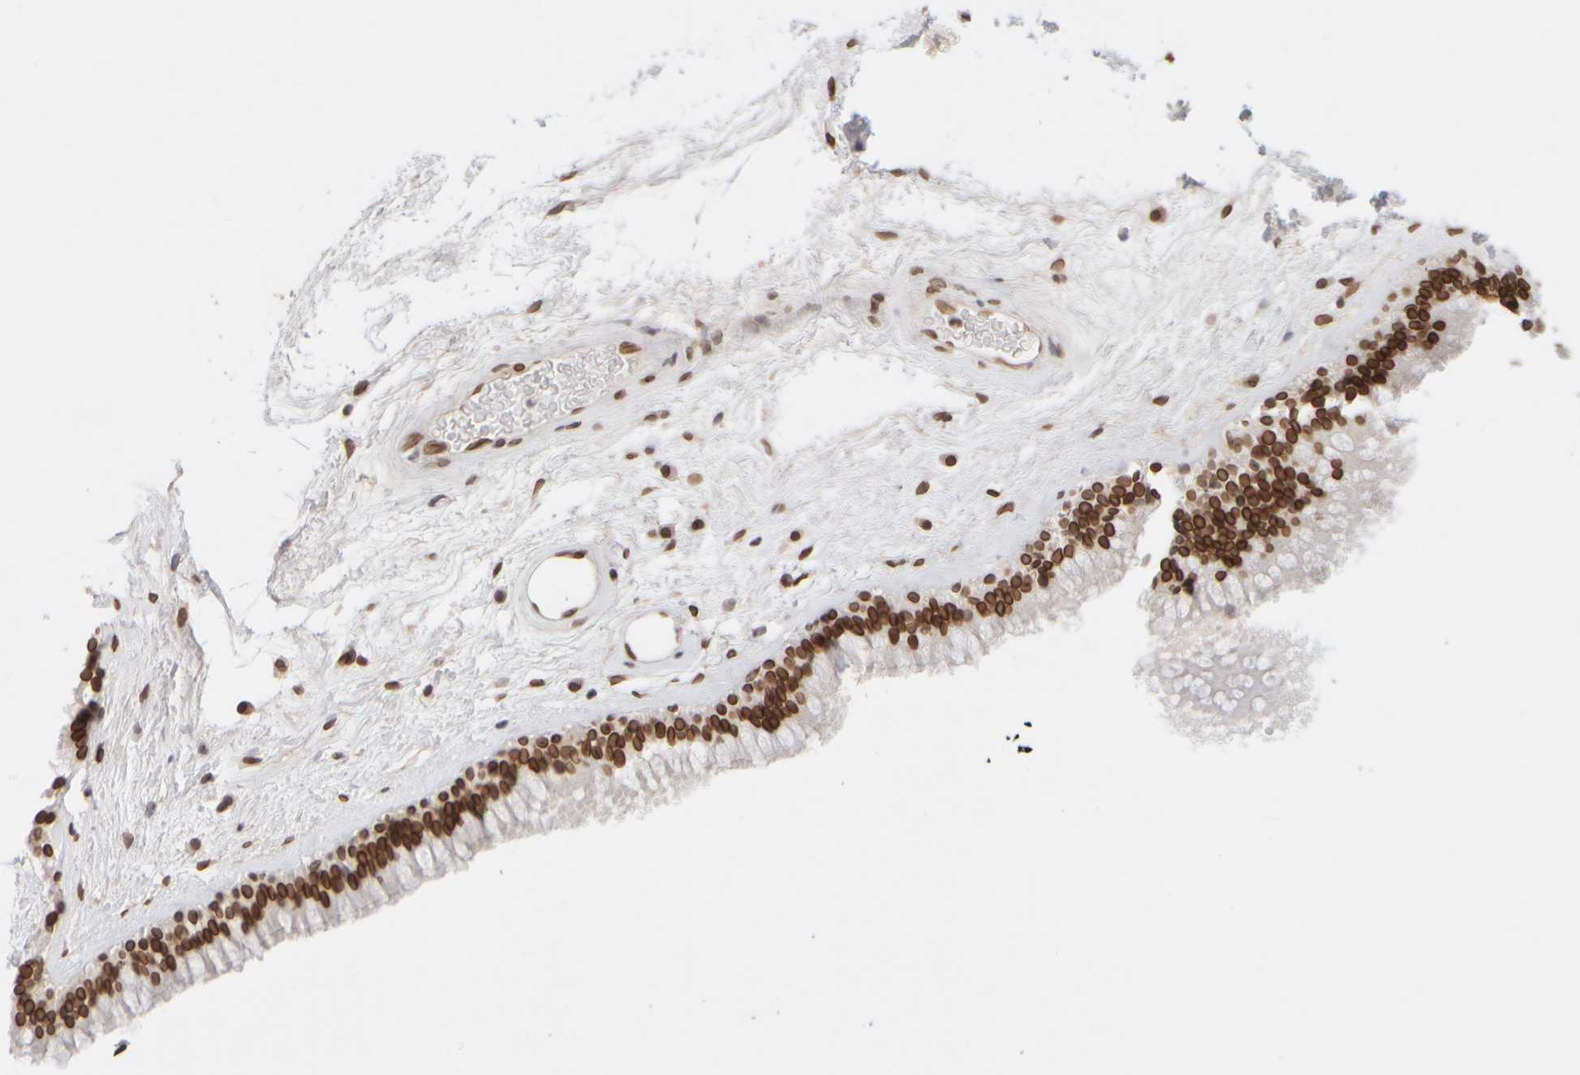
{"staining": {"intensity": "strong", "quantity": ">75%", "location": "cytoplasmic/membranous,nuclear"}, "tissue": "nasopharynx", "cell_type": "Respiratory epithelial cells", "image_type": "normal", "snomed": [{"axis": "morphology", "description": "Normal tissue, NOS"}, {"axis": "morphology", "description": "Inflammation, NOS"}, {"axis": "topography", "description": "Nasopharynx"}], "caption": "This photomicrograph exhibits immunohistochemistry (IHC) staining of benign nasopharynx, with high strong cytoplasmic/membranous,nuclear expression in about >75% of respiratory epithelial cells.", "gene": "ZC3HC1", "patient": {"sex": "male", "age": 48}}